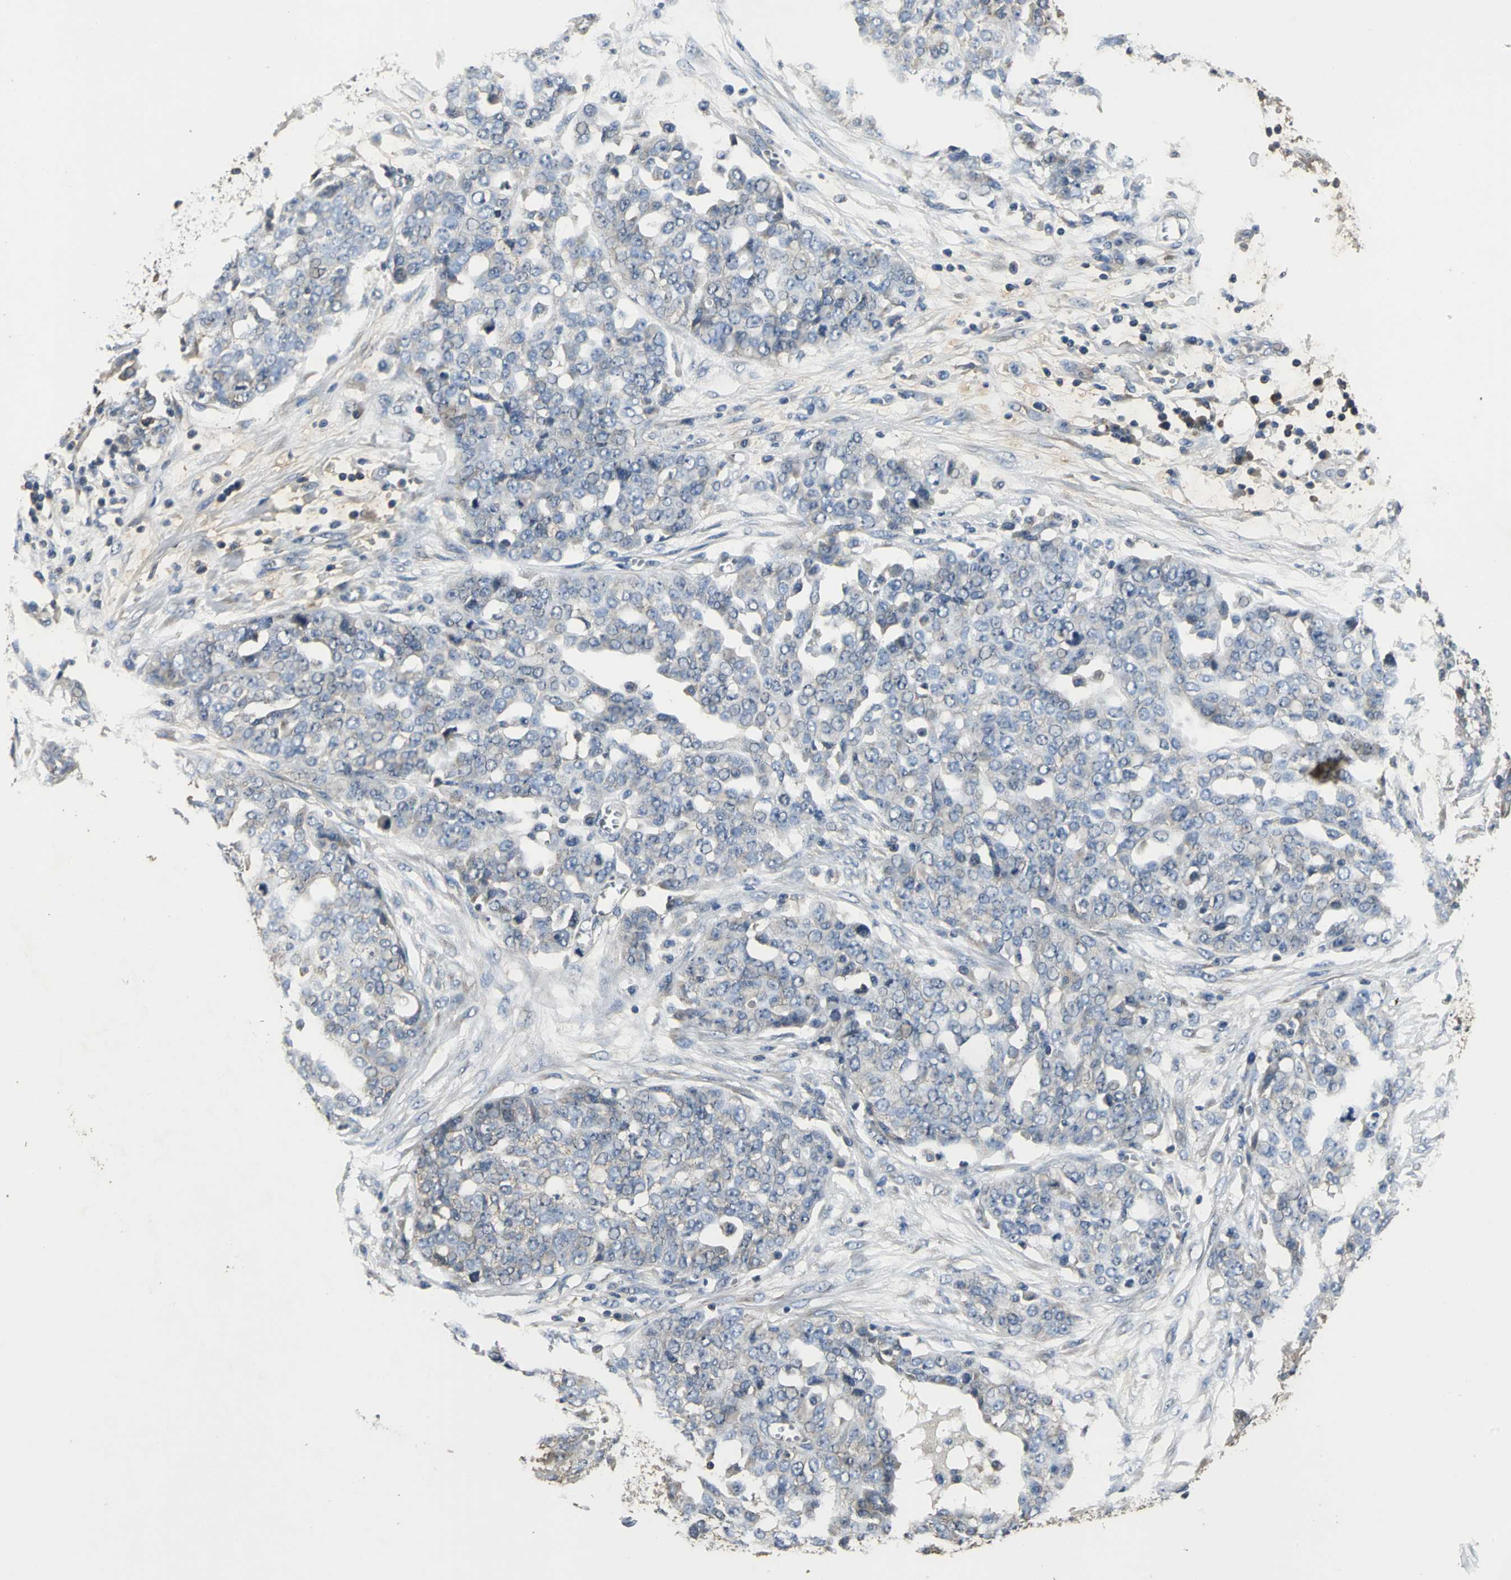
{"staining": {"intensity": "weak", "quantity": "25%-75%", "location": "cytoplasmic/membranous"}, "tissue": "ovarian cancer", "cell_type": "Tumor cells", "image_type": "cancer", "snomed": [{"axis": "morphology", "description": "Cystadenocarcinoma, serous, NOS"}, {"axis": "topography", "description": "Soft tissue"}, {"axis": "topography", "description": "Ovary"}], "caption": "Immunohistochemical staining of ovarian cancer reveals weak cytoplasmic/membranous protein expression in approximately 25%-75% of tumor cells.", "gene": "IRF3", "patient": {"sex": "female", "age": 57}}